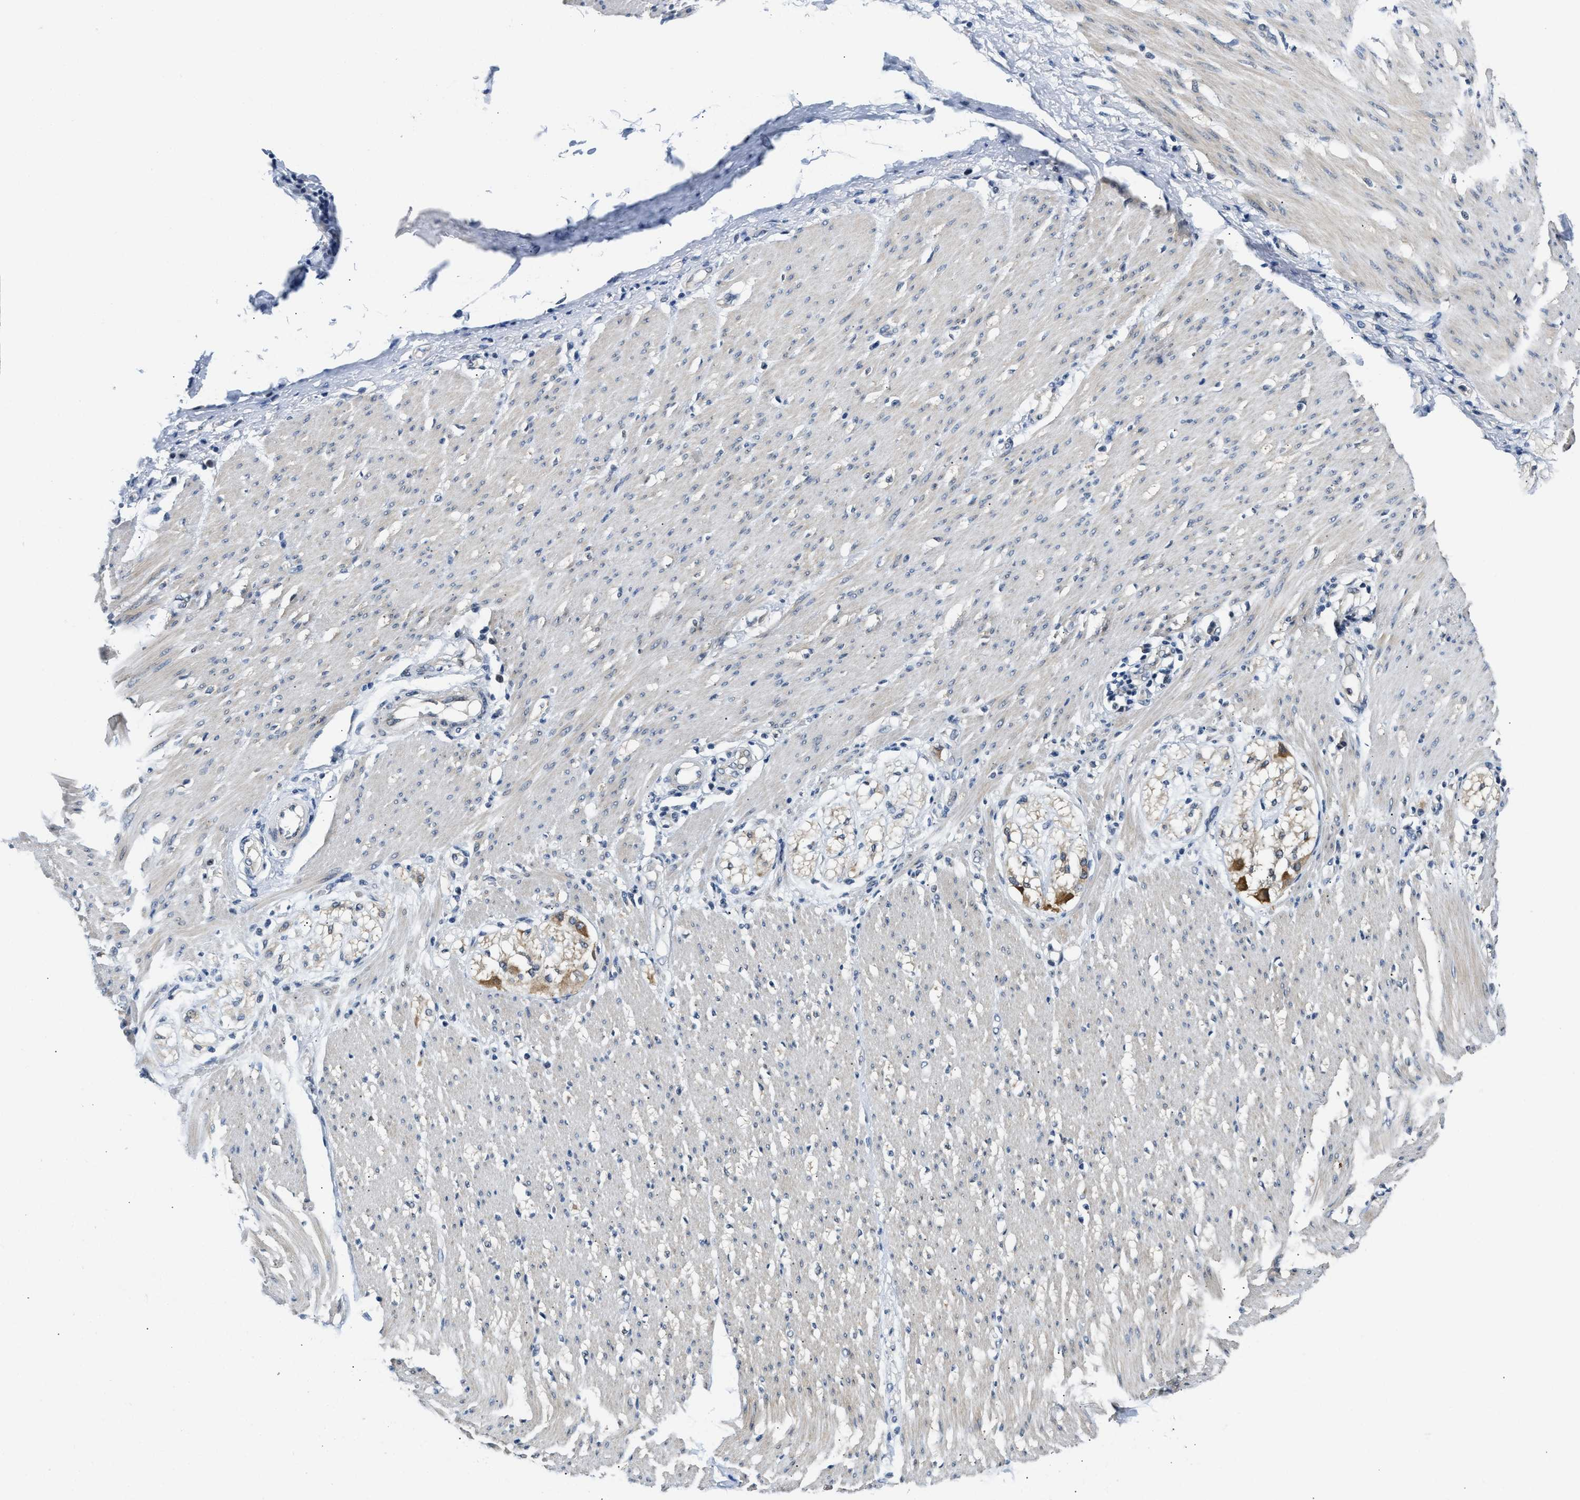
{"staining": {"intensity": "negative", "quantity": "none", "location": "none"}, "tissue": "adipose tissue", "cell_type": "Adipocytes", "image_type": "normal", "snomed": [{"axis": "morphology", "description": "Normal tissue, NOS"}, {"axis": "morphology", "description": "Adenocarcinoma, NOS"}, {"axis": "topography", "description": "Colon"}, {"axis": "topography", "description": "Peripheral nerve tissue"}], "caption": "Adipose tissue was stained to show a protein in brown. There is no significant expression in adipocytes. (Stains: DAB (3,3'-diaminobenzidine) immunohistochemistry (IHC) with hematoxylin counter stain, Microscopy: brightfield microscopy at high magnification).", "gene": "CLGN", "patient": {"sex": "male", "age": 14}}